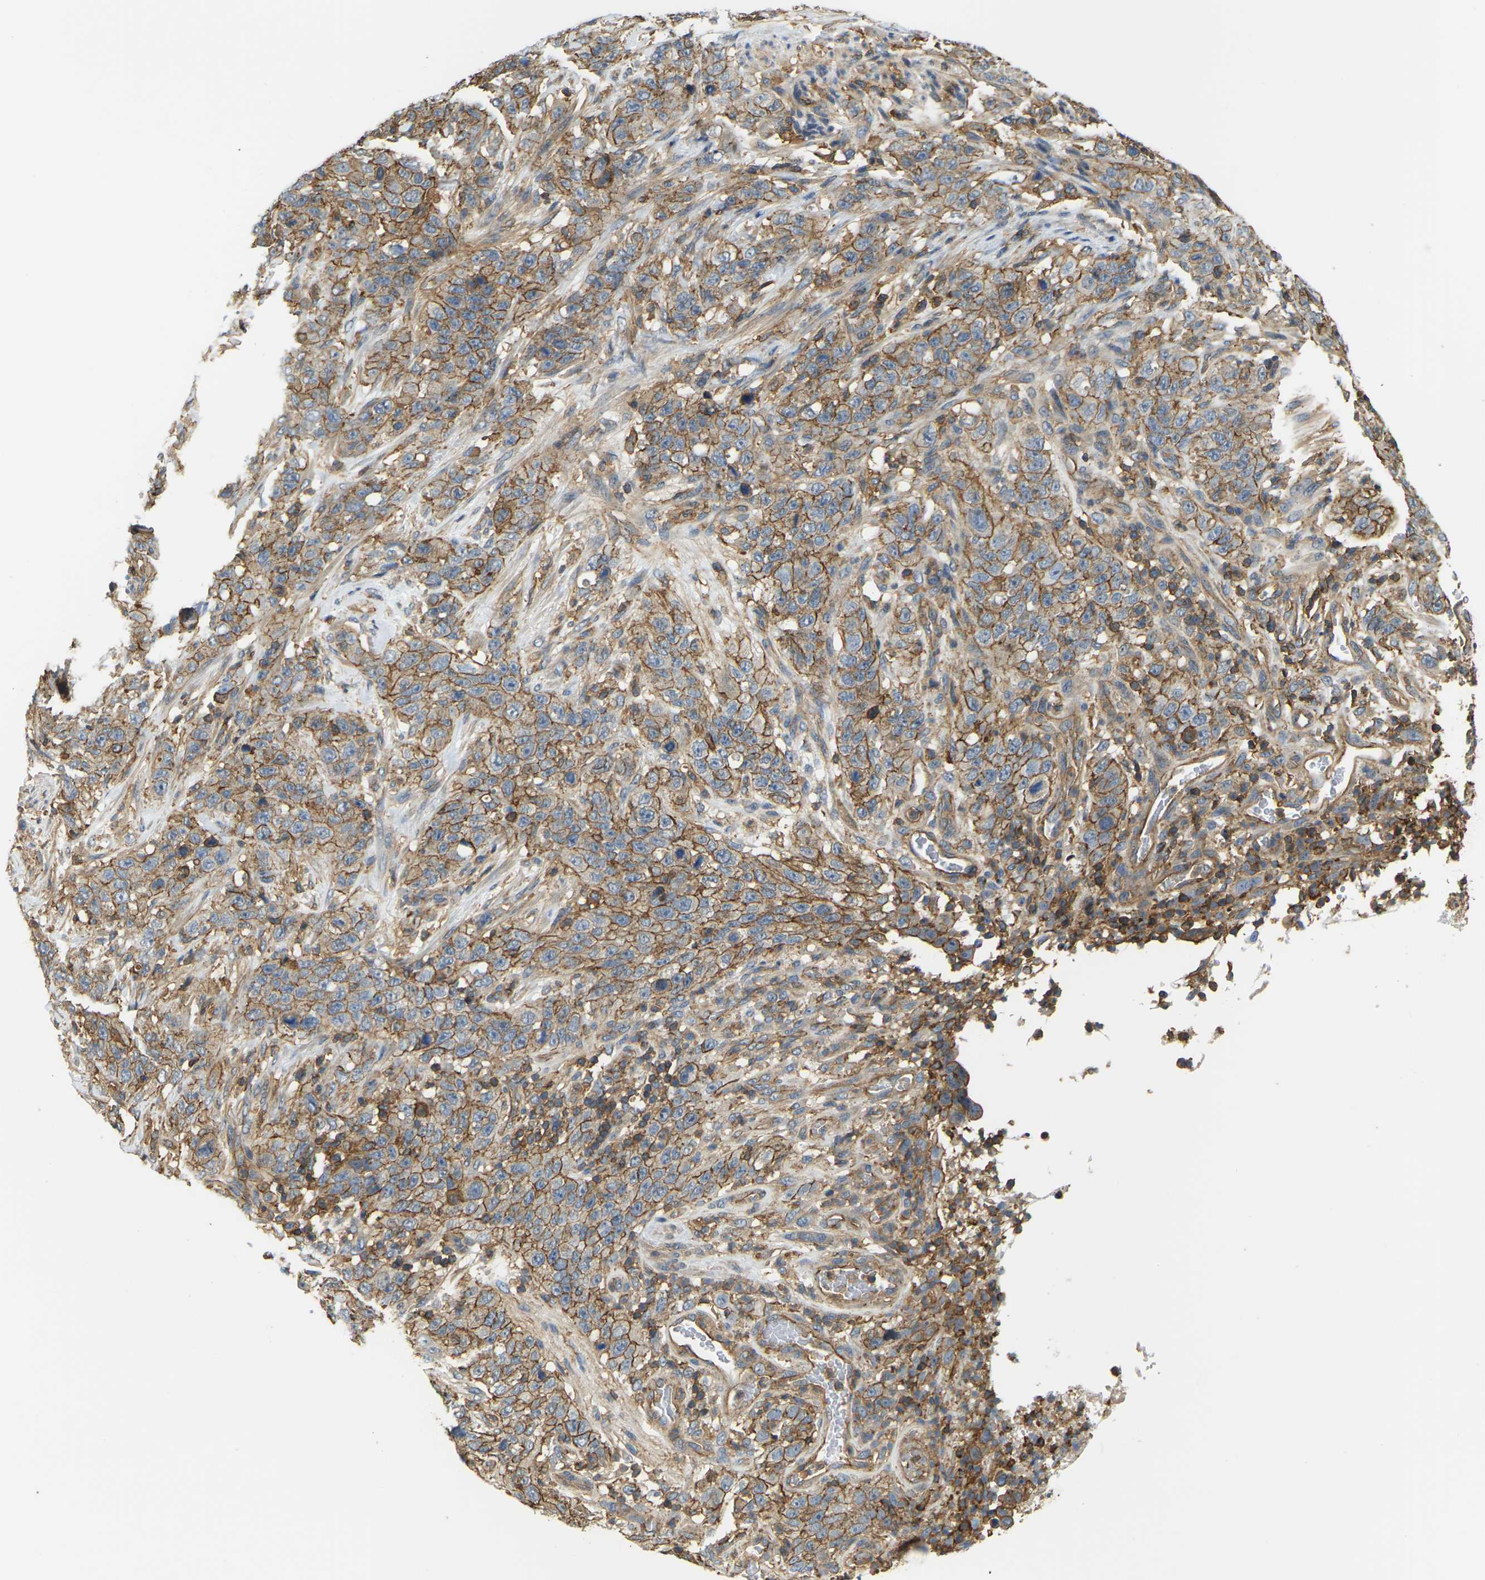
{"staining": {"intensity": "moderate", "quantity": ">75%", "location": "cytoplasmic/membranous"}, "tissue": "stomach cancer", "cell_type": "Tumor cells", "image_type": "cancer", "snomed": [{"axis": "morphology", "description": "Adenocarcinoma, NOS"}, {"axis": "topography", "description": "Stomach"}], "caption": "Protein expression analysis of stomach cancer (adenocarcinoma) displays moderate cytoplasmic/membranous positivity in approximately >75% of tumor cells. (Stains: DAB in brown, nuclei in blue, Microscopy: brightfield microscopy at high magnification).", "gene": "IQGAP1", "patient": {"sex": "male", "age": 48}}